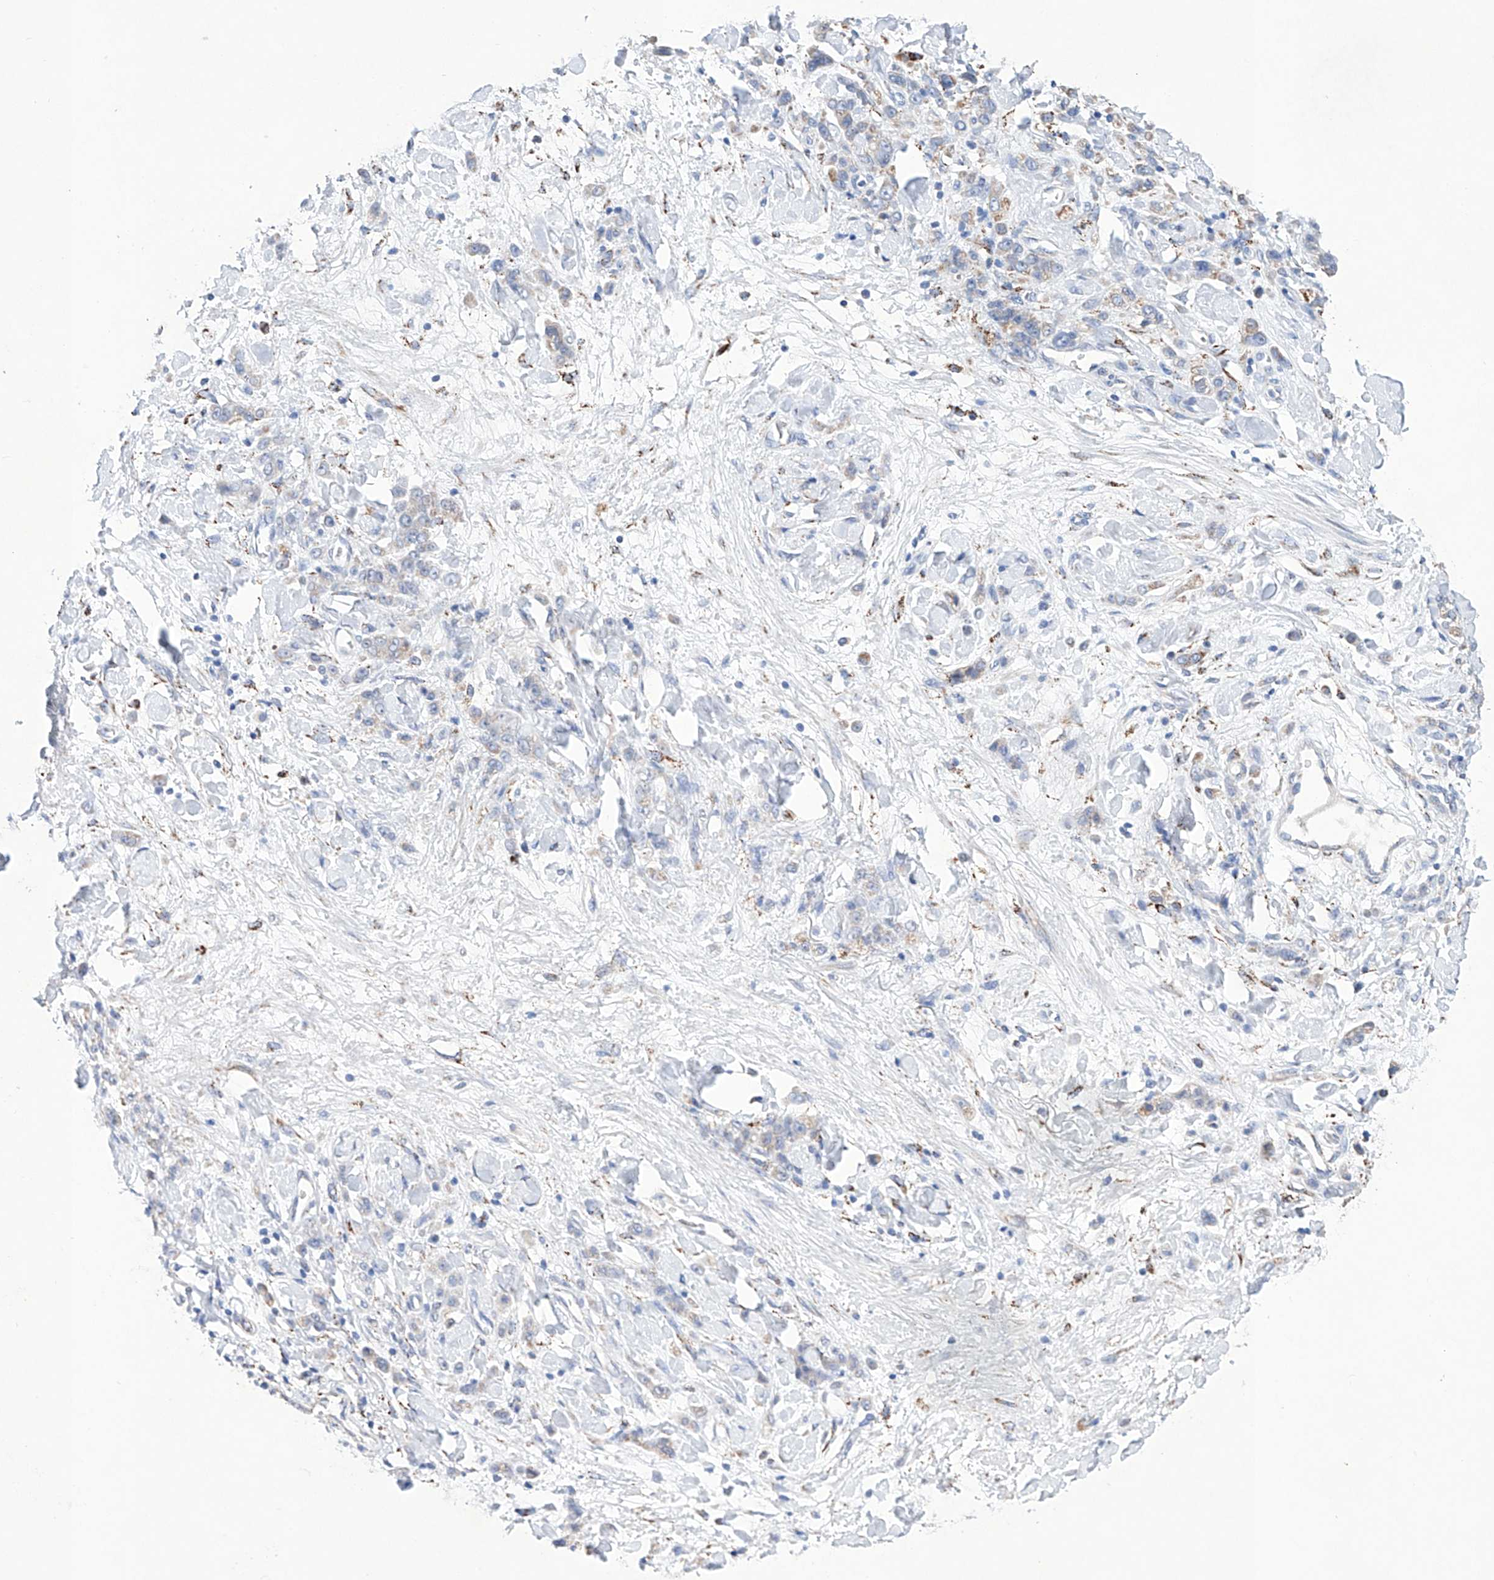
{"staining": {"intensity": "moderate", "quantity": "<25%", "location": "cytoplasmic/membranous"}, "tissue": "stomach cancer", "cell_type": "Tumor cells", "image_type": "cancer", "snomed": [{"axis": "morphology", "description": "Normal tissue, NOS"}, {"axis": "morphology", "description": "Adenocarcinoma, NOS"}, {"axis": "topography", "description": "Stomach"}], "caption": "Immunohistochemistry (IHC) image of neoplastic tissue: adenocarcinoma (stomach) stained using IHC displays low levels of moderate protein expression localized specifically in the cytoplasmic/membranous of tumor cells, appearing as a cytoplasmic/membranous brown color.", "gene": "NRROS", "patient": {"sex": "male", "age": 82}}